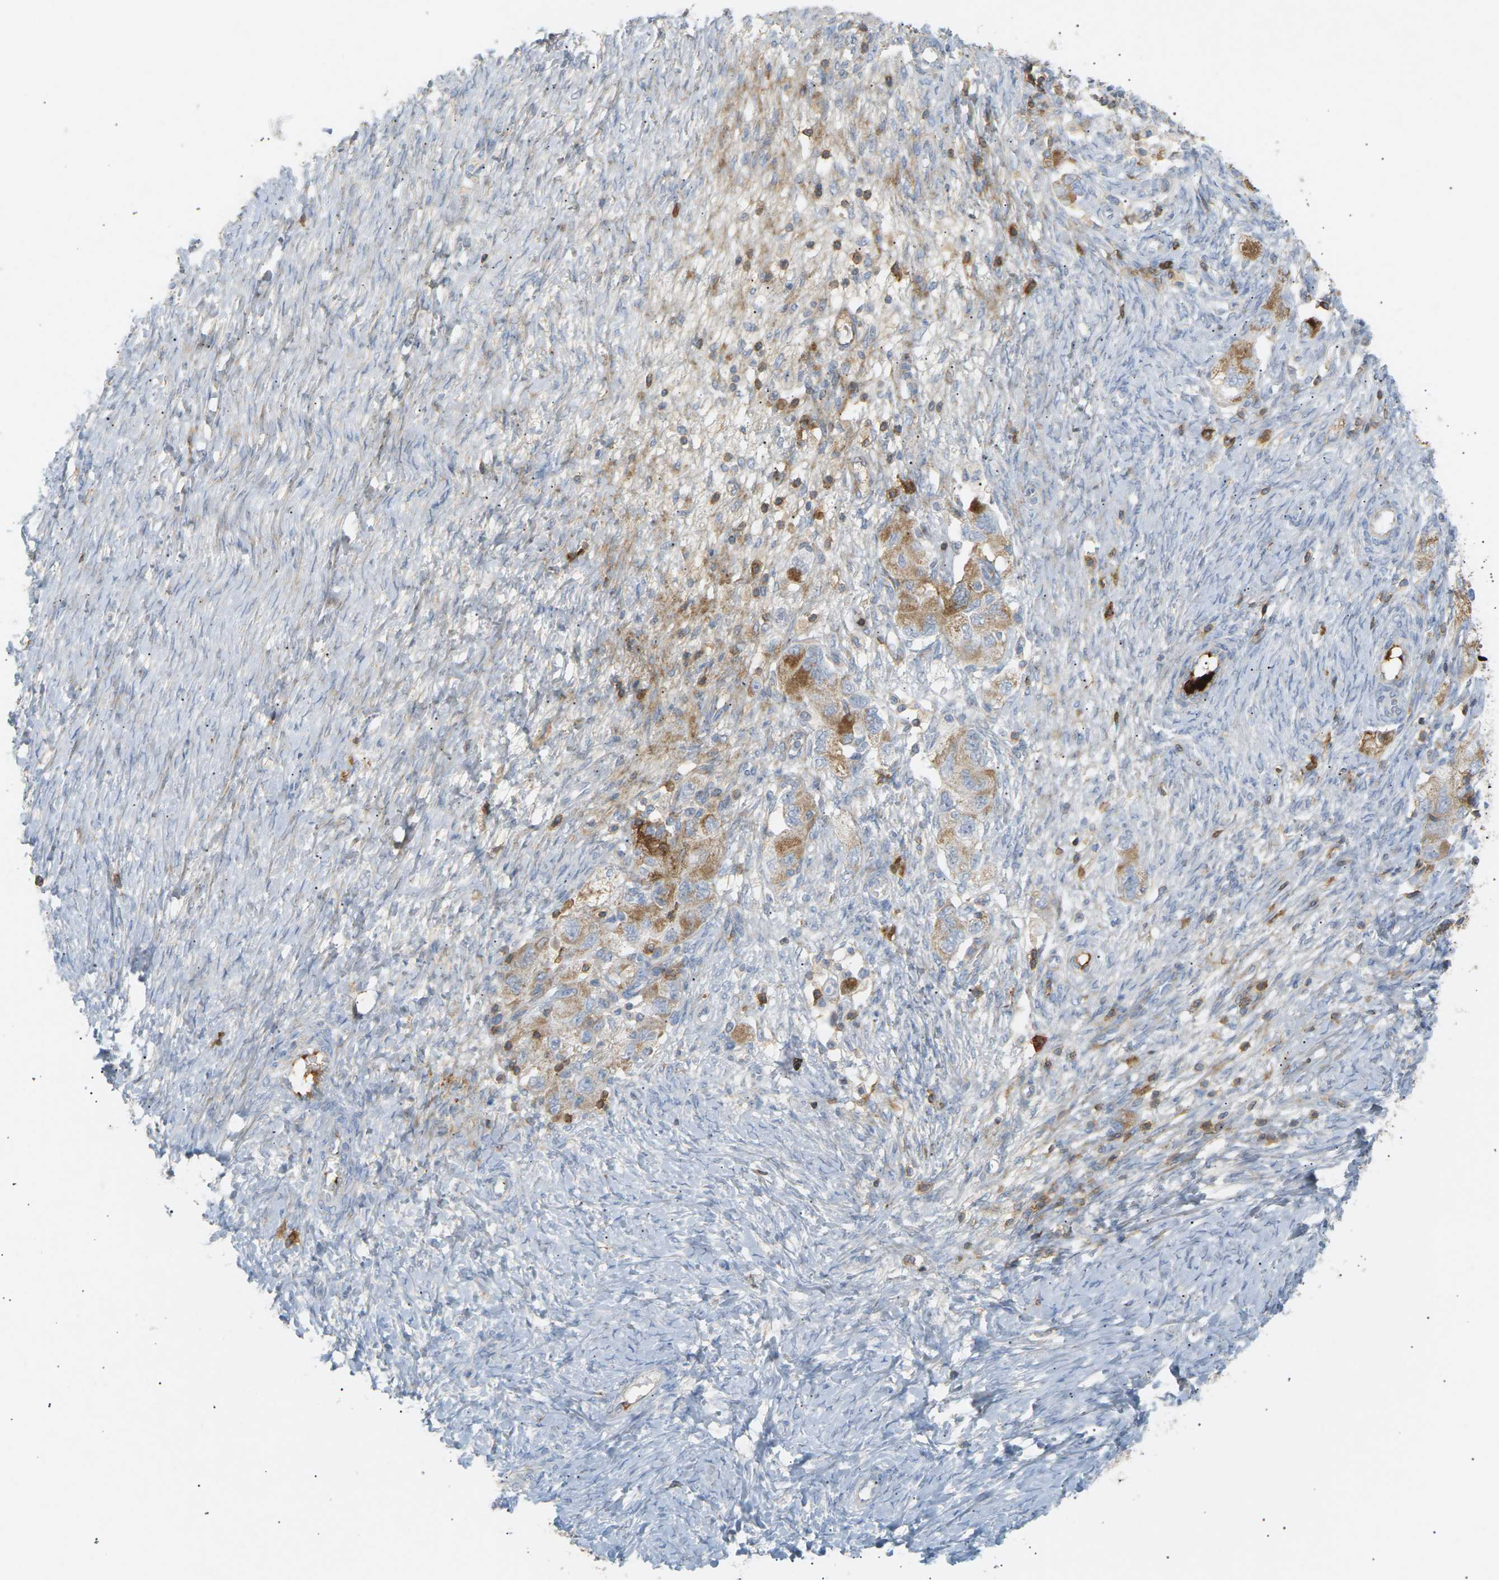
{"staining": {"intensity": "strong", "quantity": ">75%", "location": "cytoplasmic/membranous"}, "tissue": "ovarian cancer", "cell_type": "Tumor cells", "image_type": "cancer", "snomed": [{"axis": "morphology", "description": "Carcinoma, NOS"}, {"axis": "morphology", "description": "Cystadenocarcinoma, serous, NOS"}, {"axis": "topography", "description": "Ovary"}], "caption": "Ovarian cancer (carcinoma) stained with a protein marker reveals strong staining in tumor cells.", "gene": "LIME1", "patient": {"sex": "female", "age": 69}}